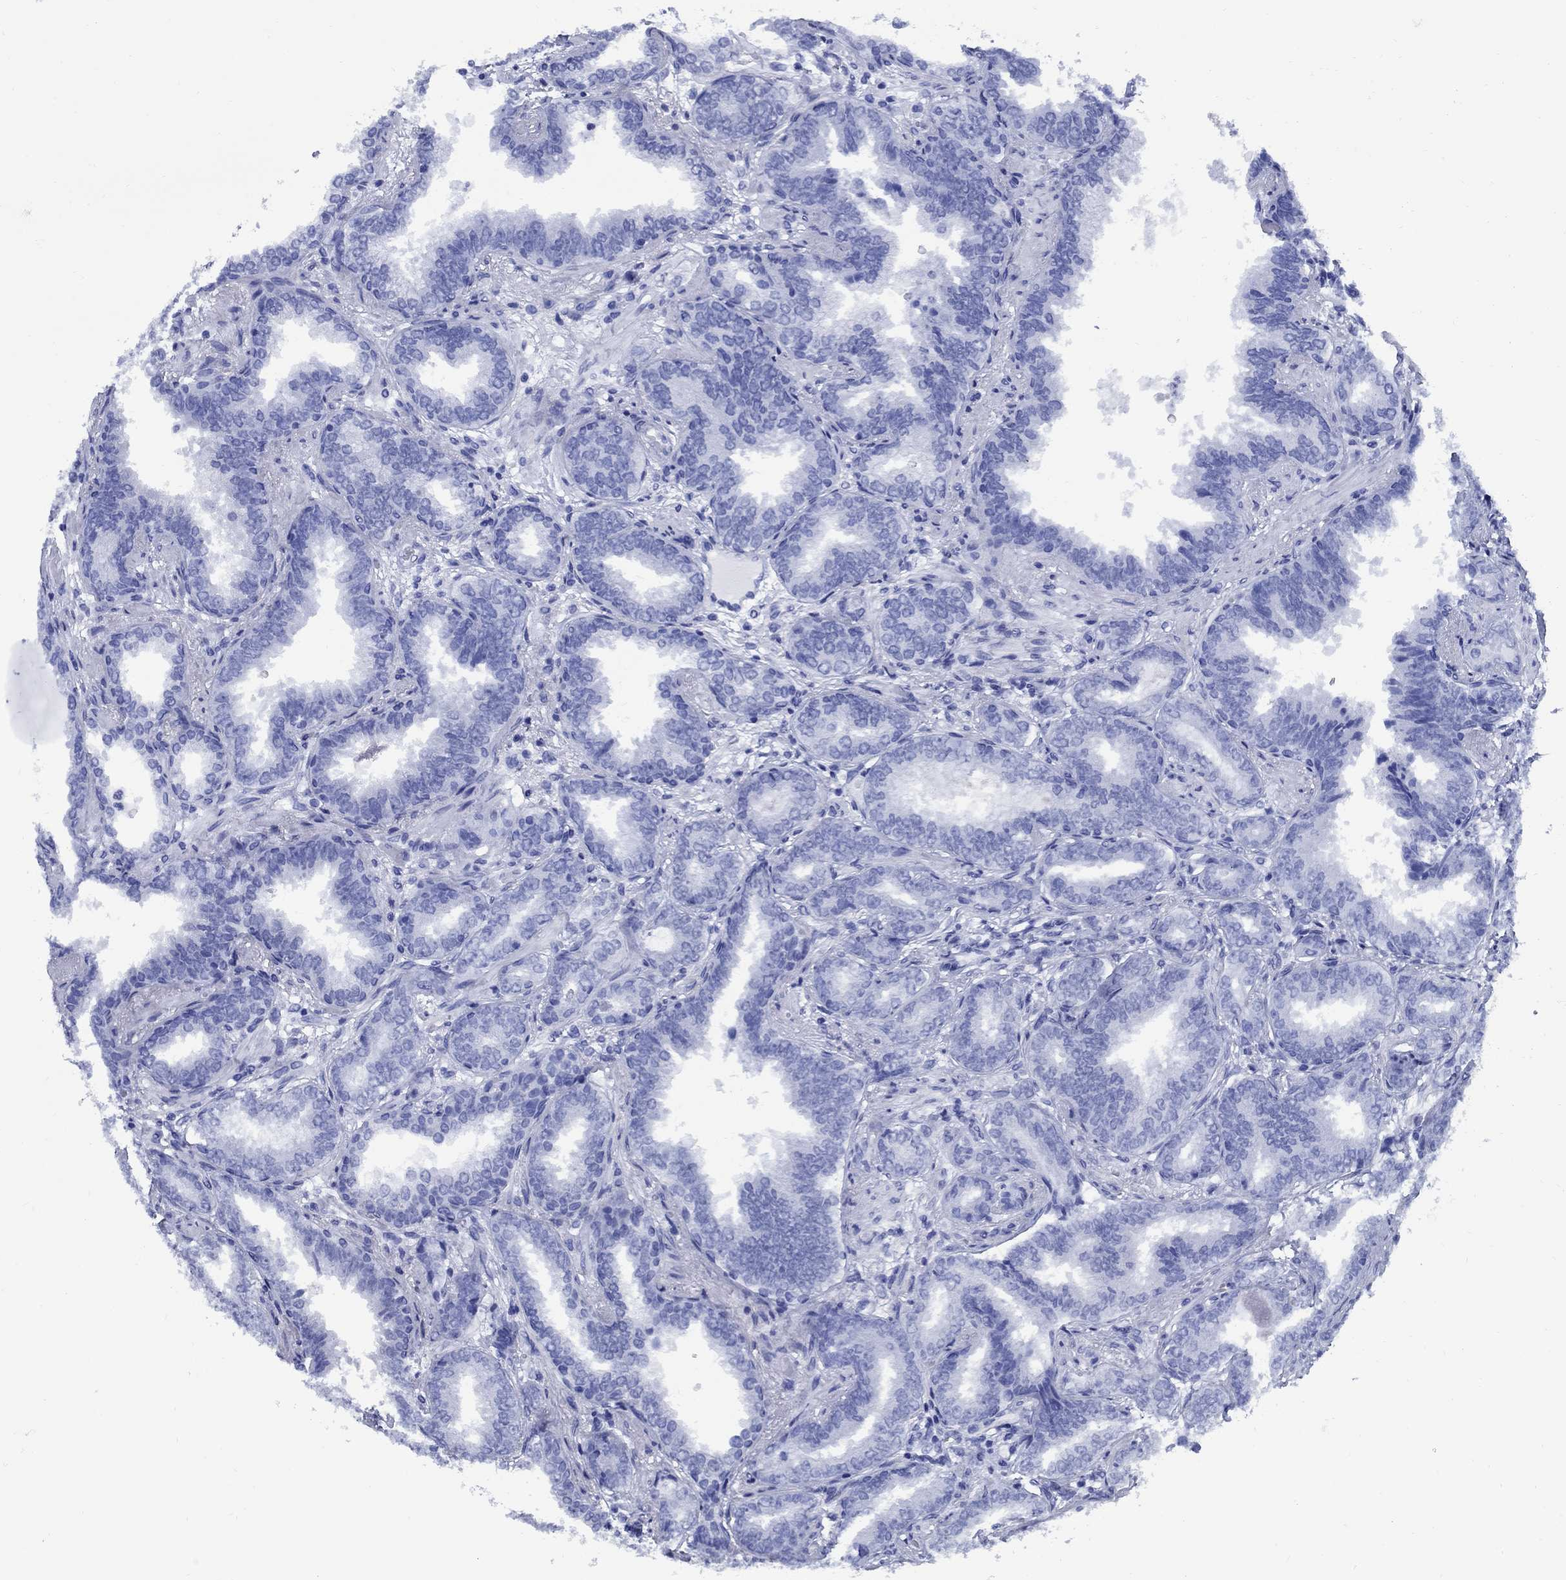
{"staining": {"intensity": "negative", "quantity": "none", "location": "none"}, "tissue": "prostate cancer", "cell_type": "Tumor cells", "image_type": "cancer", "snomed": [{"axis": "morphology", "description": "Adenocarcinoma, Low grade"}, {"axis": "topography", "description": "Prostate"}], "caption": "This histopathology image is of low-grade adenocarcinoma (prostate) stained with immunohistochemistry to label a protein in brown with the nuclei are counter-stained blue. There is no positivity in tumor cells.", "gene": "SMCP", "patient": {"sex": "male", "age": 68}}